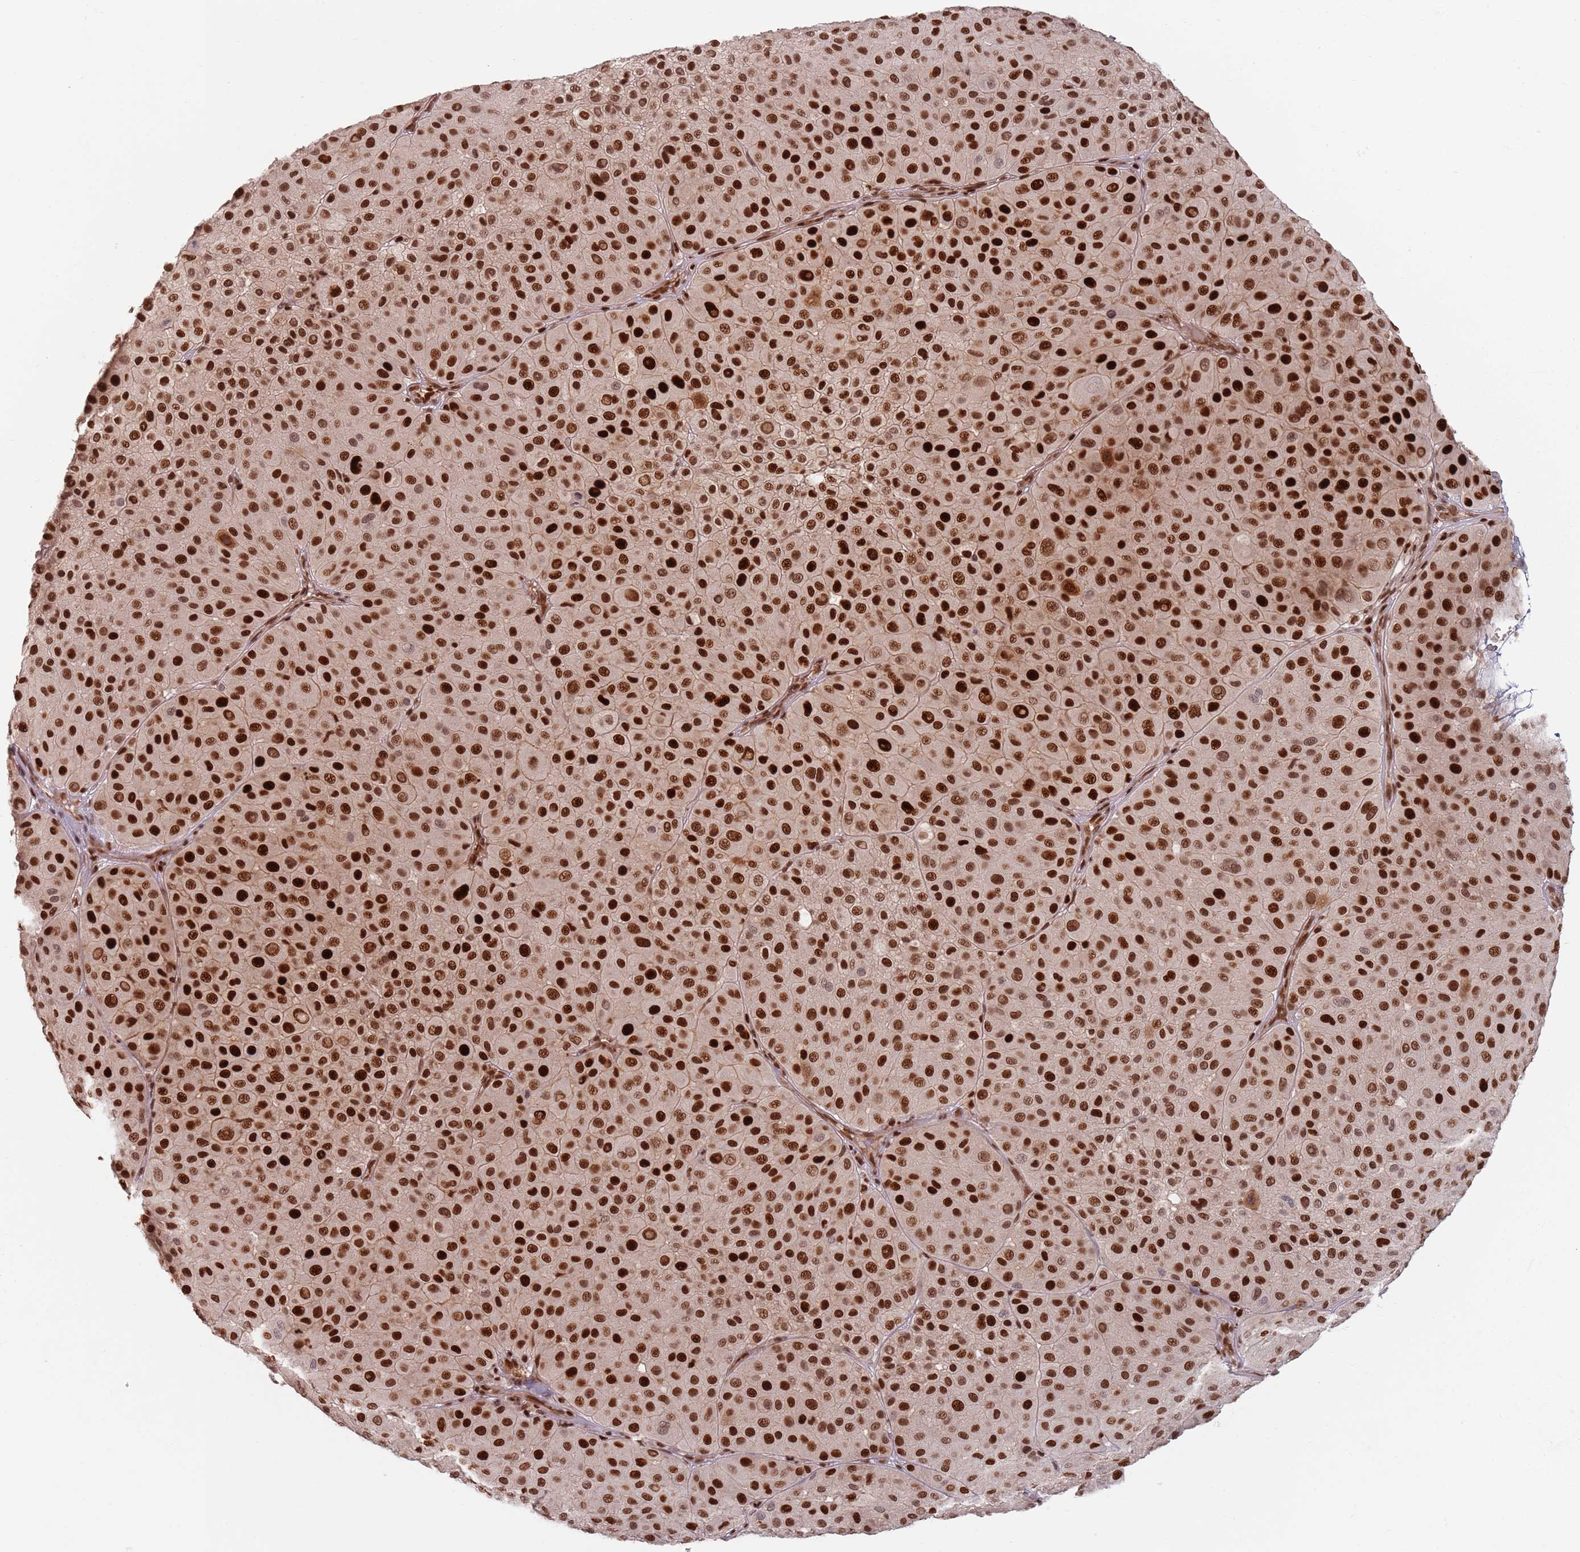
{"staining": {"intensity": "strong", "quantity": ">75%", "location": "nuclear"}, "tissue": "melanoma", "cell_type": "Tumor cells", "image_type": "cancer", "snomed": [{"axis": "morphology", "description": "Malignant melanoma, Metastatic site"}, {"axis": "topography", "description": "Smooth muscle"}], "caption": "Immunohistochemical staining of melanoma exhibits high levels of strong nuclear expression in approximately >75% of tumor cells.", "gene": "NUP50", "patient": {"sex": "male", "age": 41}}